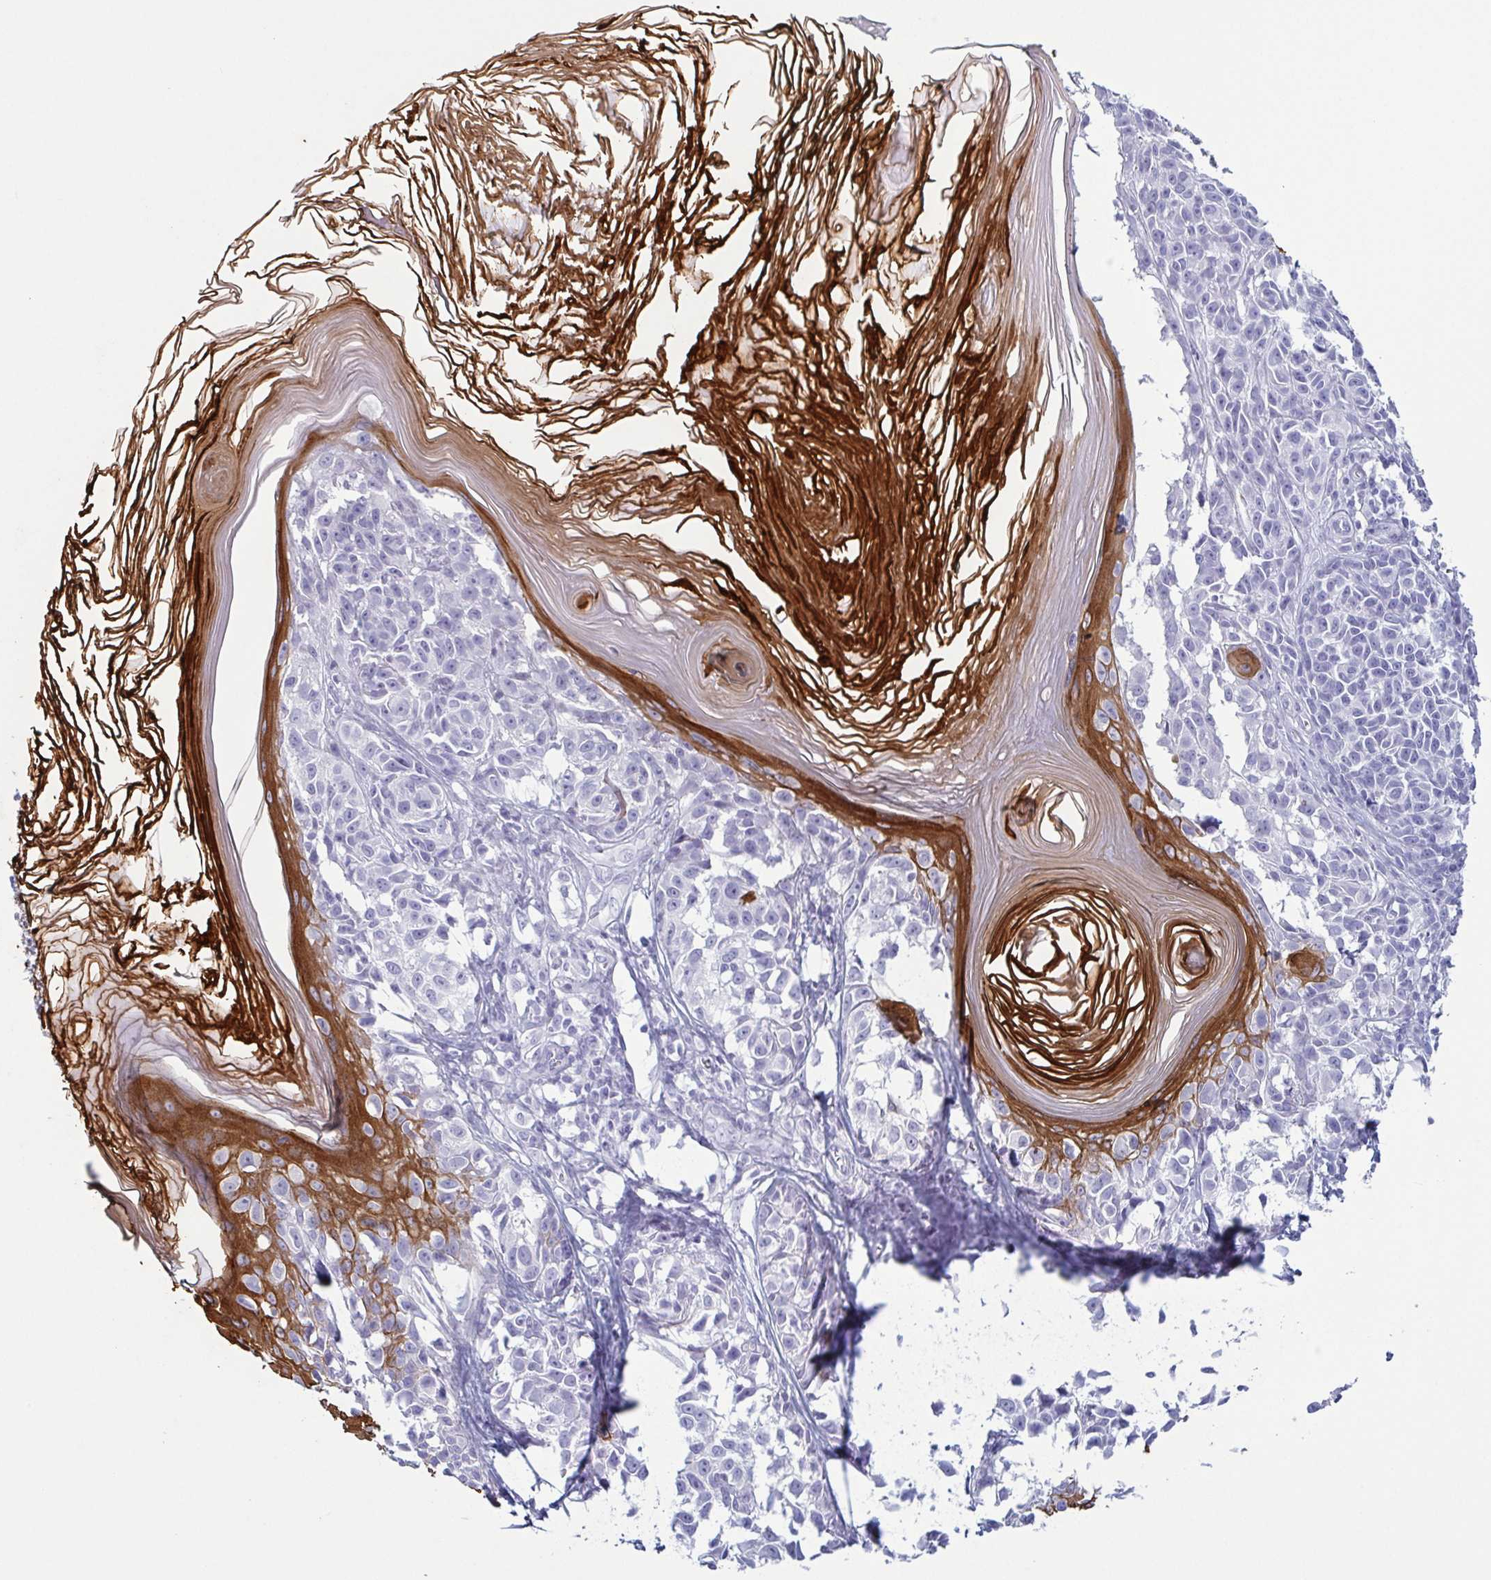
{"staining": {"intensity": "negative", "quantity": "none", "location": "none"}, "tissue": "melanoma", "cell_type": "Tumor cells", "image_type": "cancer", "snomed": [{"axis": "morphology", "description": "Malignant melanoma, NOS"}, {"axis": "topography", "description": "Skin"}], "caption": "Protein analysis of malignant melanoma reveals no significant expression in tumor cells. (Stains: DAB immunohistochemistry with hematoxylin counter stain, Microscopy: brightfield microscopy at high magnification).", "gene": "KRT10", "patient": {"sex": "male", "age": 73}}